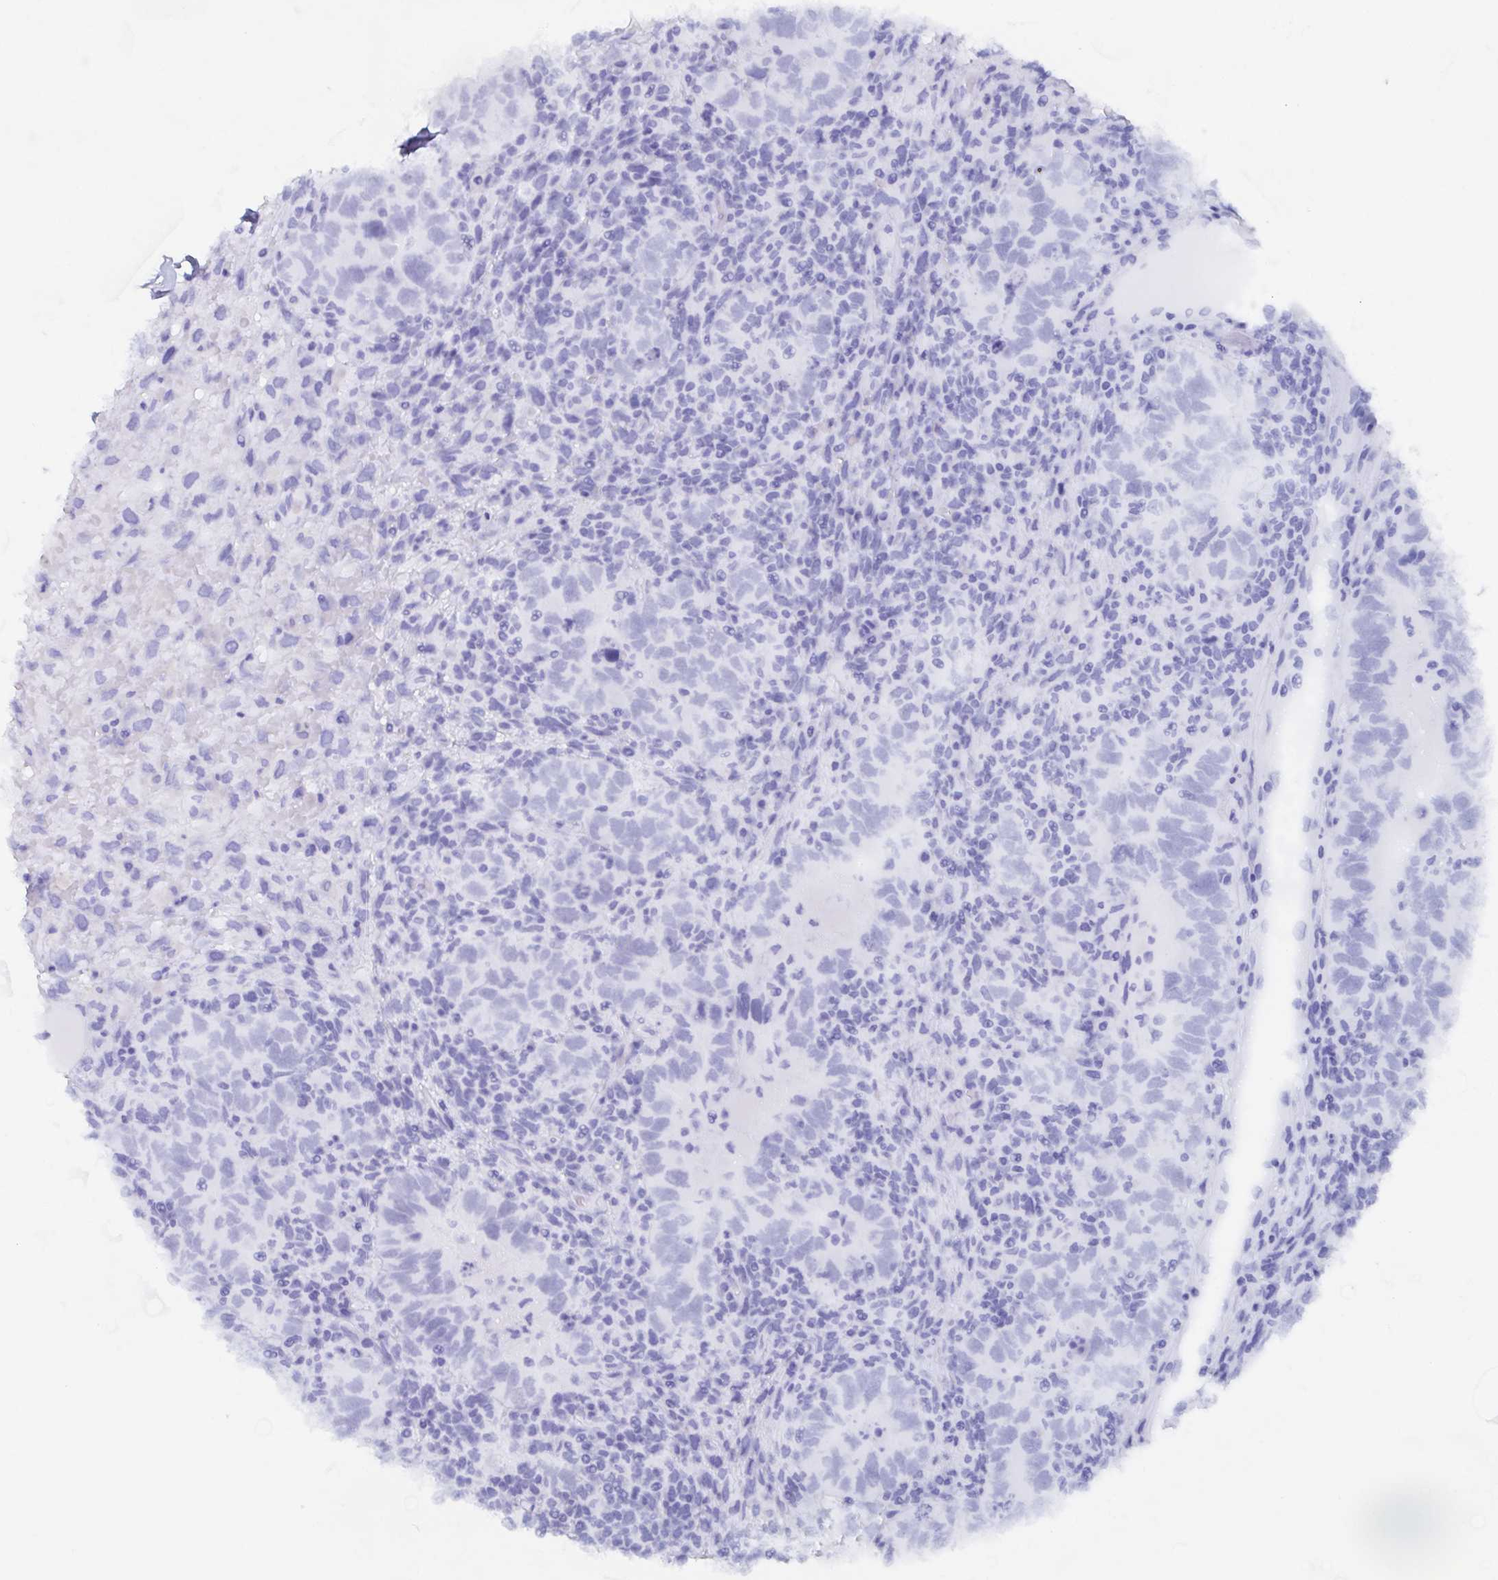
{"staining": {"intensity": "negative", "quantity": "none", "location": "none"}, "tissue": "testis cancer", "cell_type": "Tumor cells", "image_type": "cancer", "snomed": [{"axis": "morphology", "description": "Carcinoma, Embryonal, NOS"}, {"axis": "topography", "description": "Testis"}], "caption": "The photomicrograph reveals no staining of tumor cells in testis cancer (embryonal carcinoma).", "gene": "POU2F3", "patient": {"sex": "male", "age": 24}}